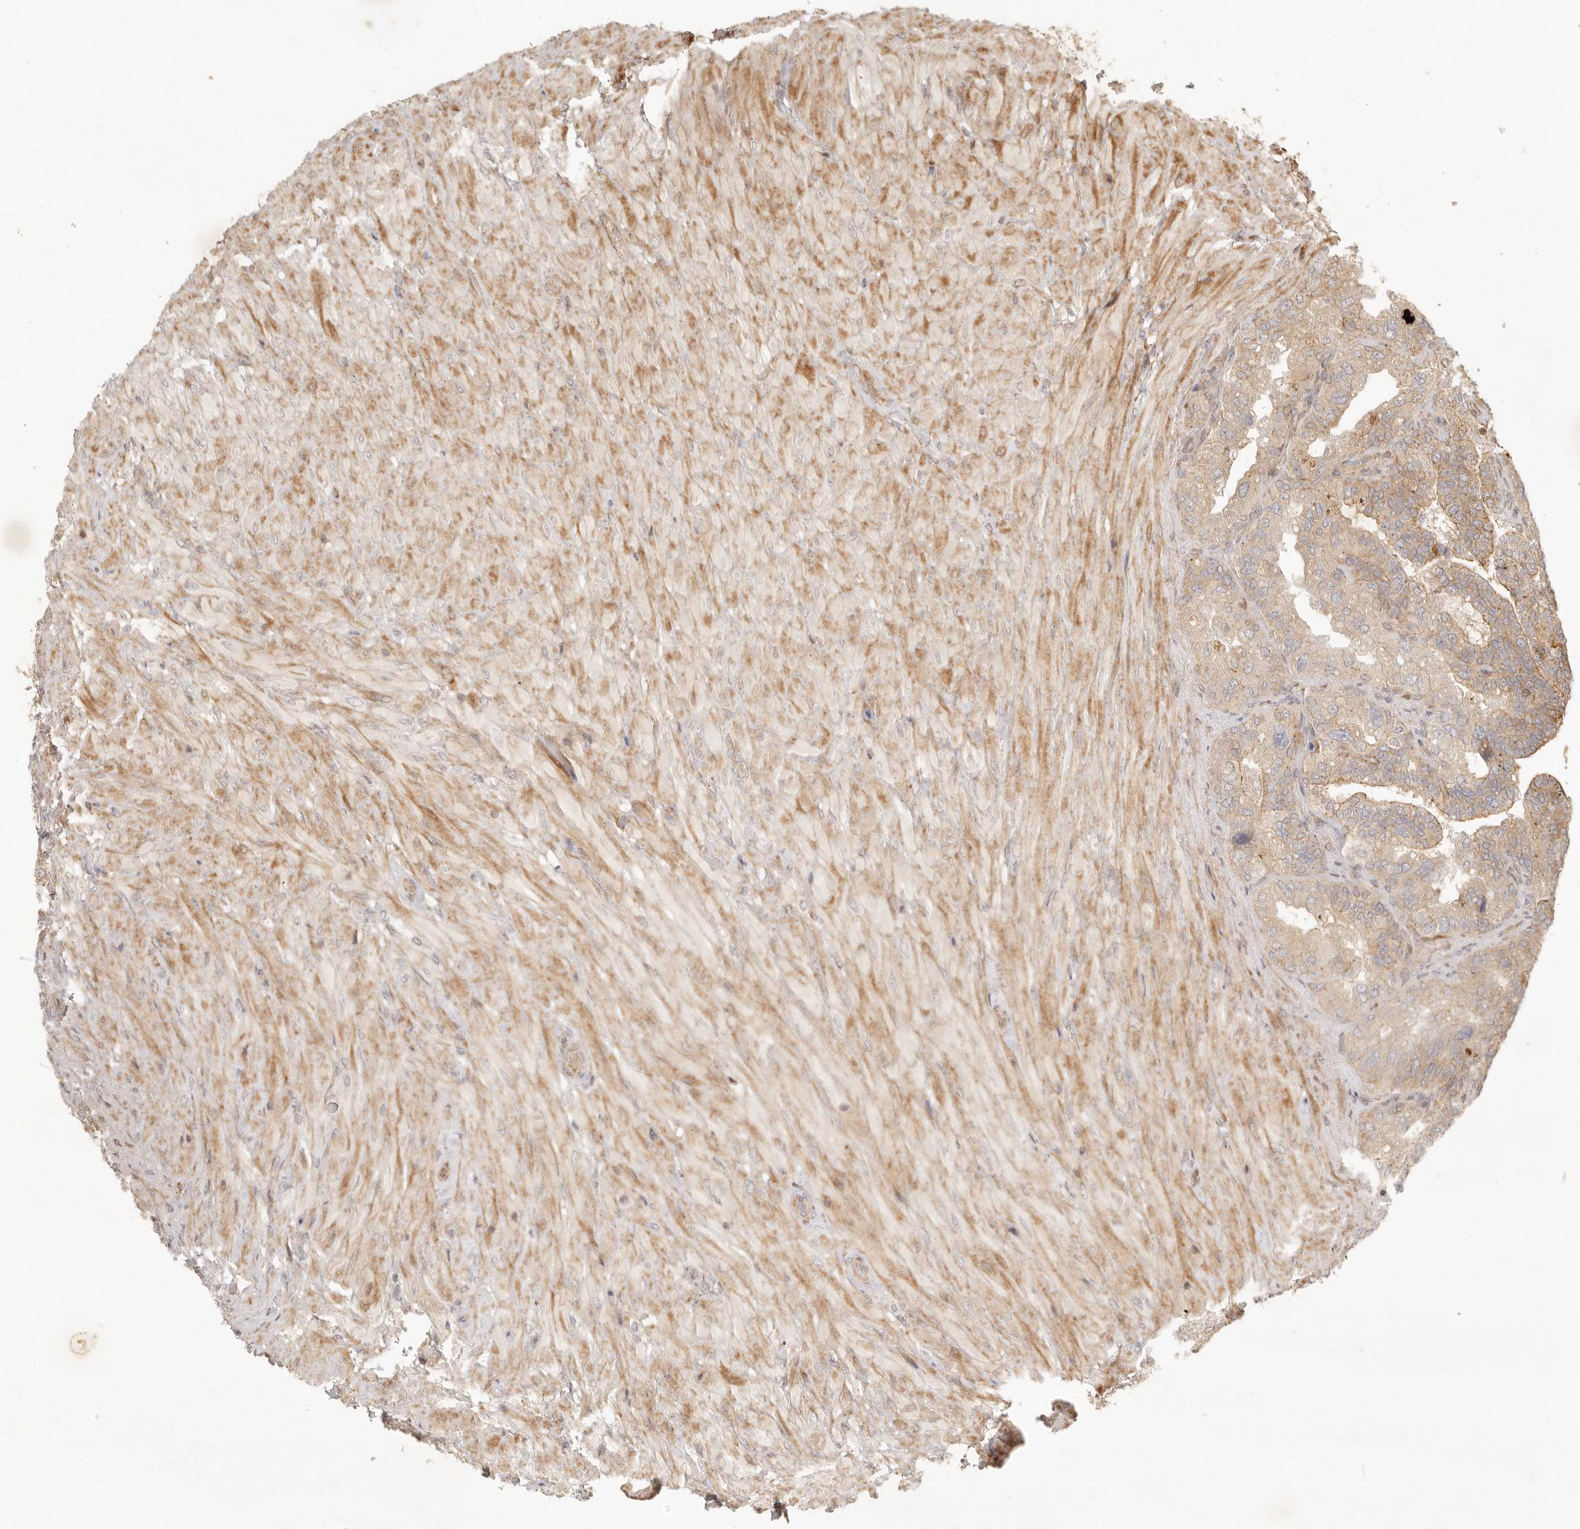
{"staining": {"intensity": "moderate", "quantity": "25%-75%", "location": "cytoplasmic/membranous"}, "tissue": "seminal vesicle", "cell_type": "Glandular cells", "image_type": "normal", "snomed": [{"axis": "morphology", "description": "Normal tissue, NOS"}, {"axis": "topography", "description": "Seminal veicle"}, {"axis": "topography", "description": "Peripheral nerve tissue"}], "caption": "Protein staining exhibits moderate cytoplasmic/membranous expression in about 25%-75% of glandular cells in unremarkable seminal vesicle. (DAB = brown stain, brightfield microscopy at high magnification).", "gene": "KLHL38", "patient": {"sex": "male", "age": 63}}